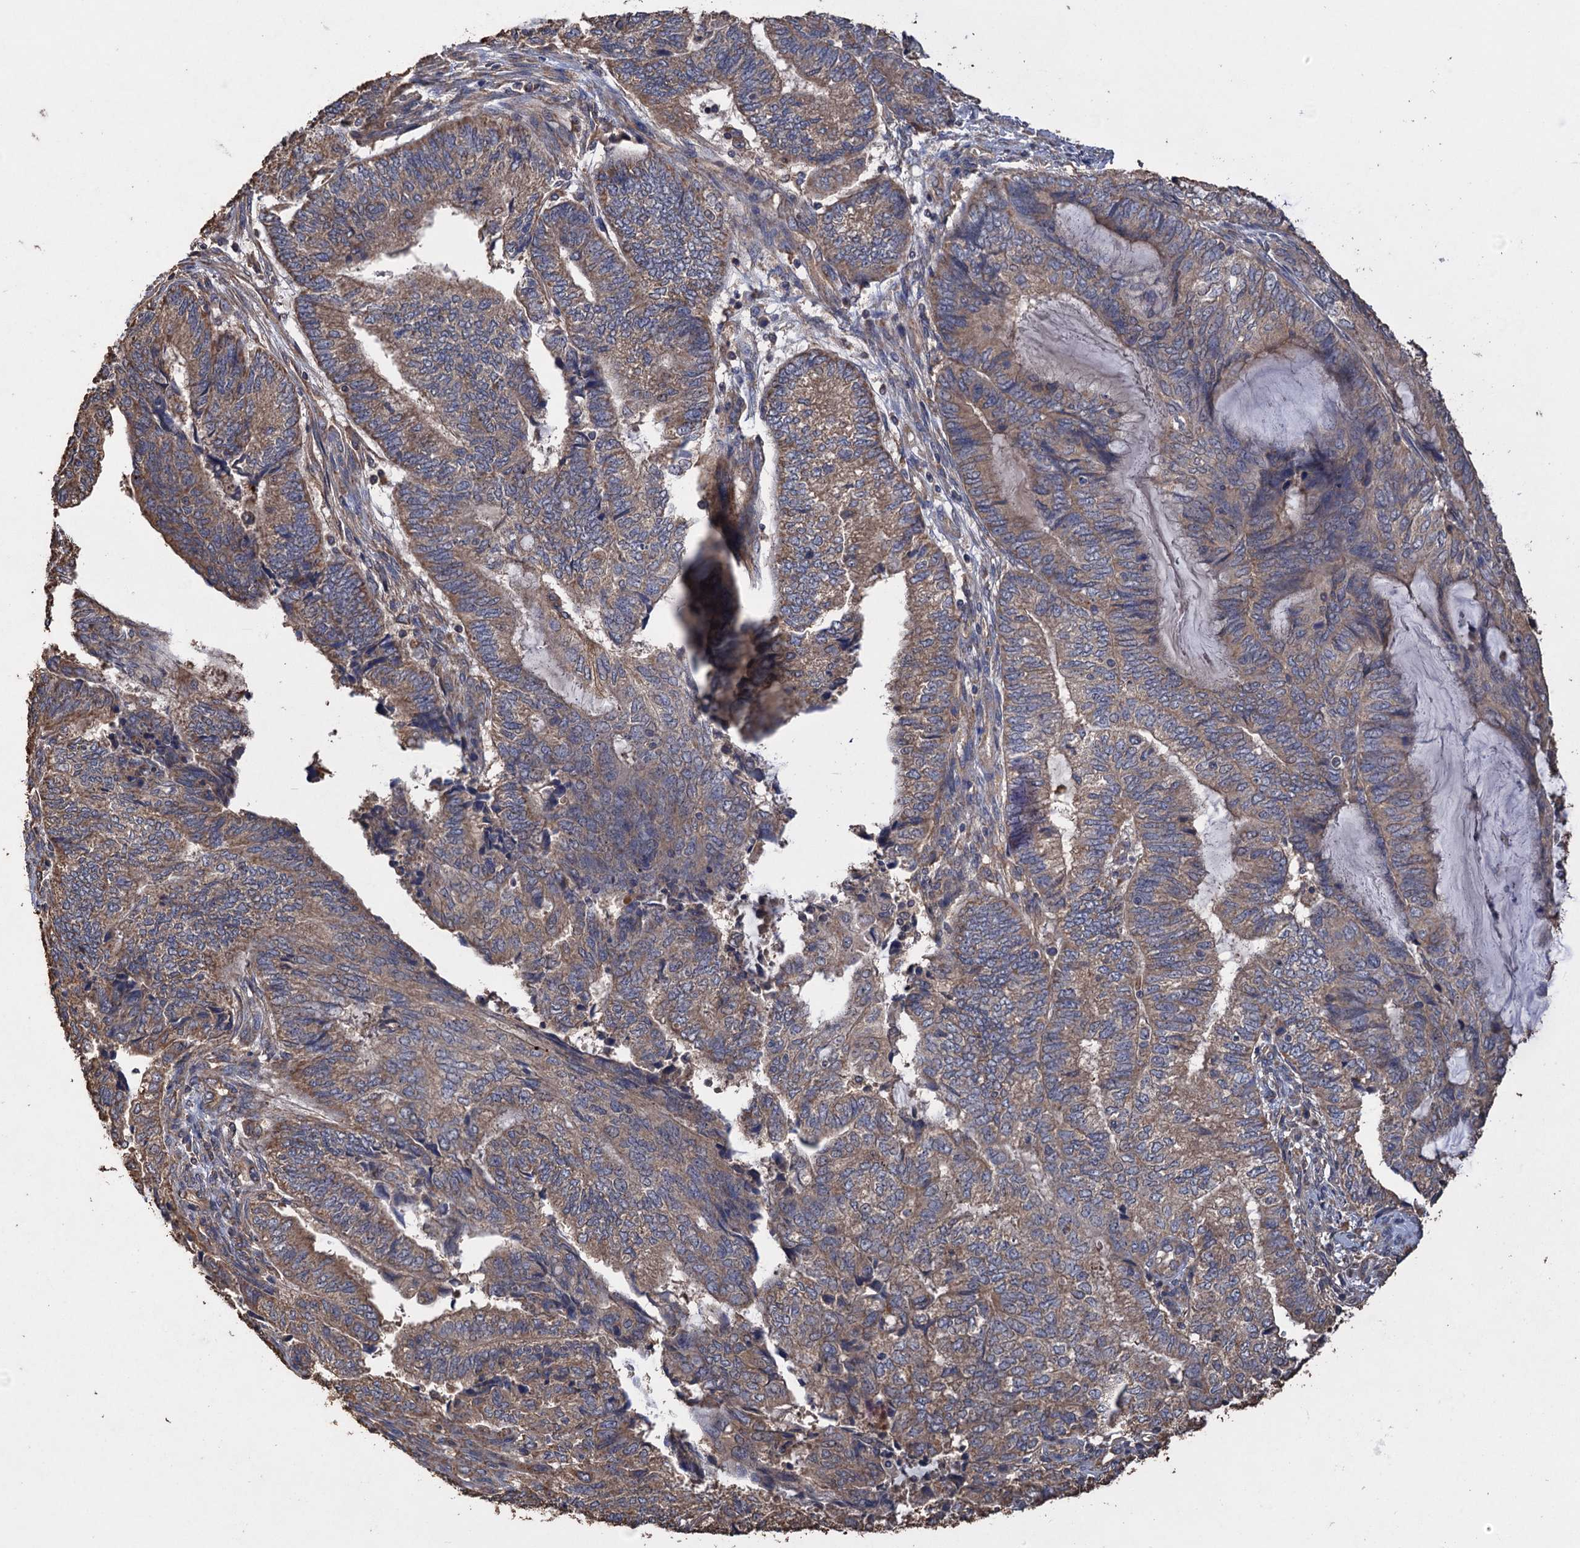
{"staining": {"intensity": "moderate", "quantity": ">75%", "location": "cytoplasmic/membranous"}, "tissue": "endometrial cancer", "cell_type": "Tumor cells", "image_type": "cancer", "snomed": [{"axis": "morphology", "description": "Adenocarcinoma, NOS"}, {"axis": "topography", "description": "Uterus"}, {"axis": "topography", "description": "Endometrium"}], "caption": "A histopathology image showing moderate cytoplasmic/membranous positivity in about >75% of tumor cells in adenocarcinoma (endometrial), as visualized by brown immunohistochemical staining.", "gene": "SCUBE3", "patient": {"sex": "female", "age": 70}}